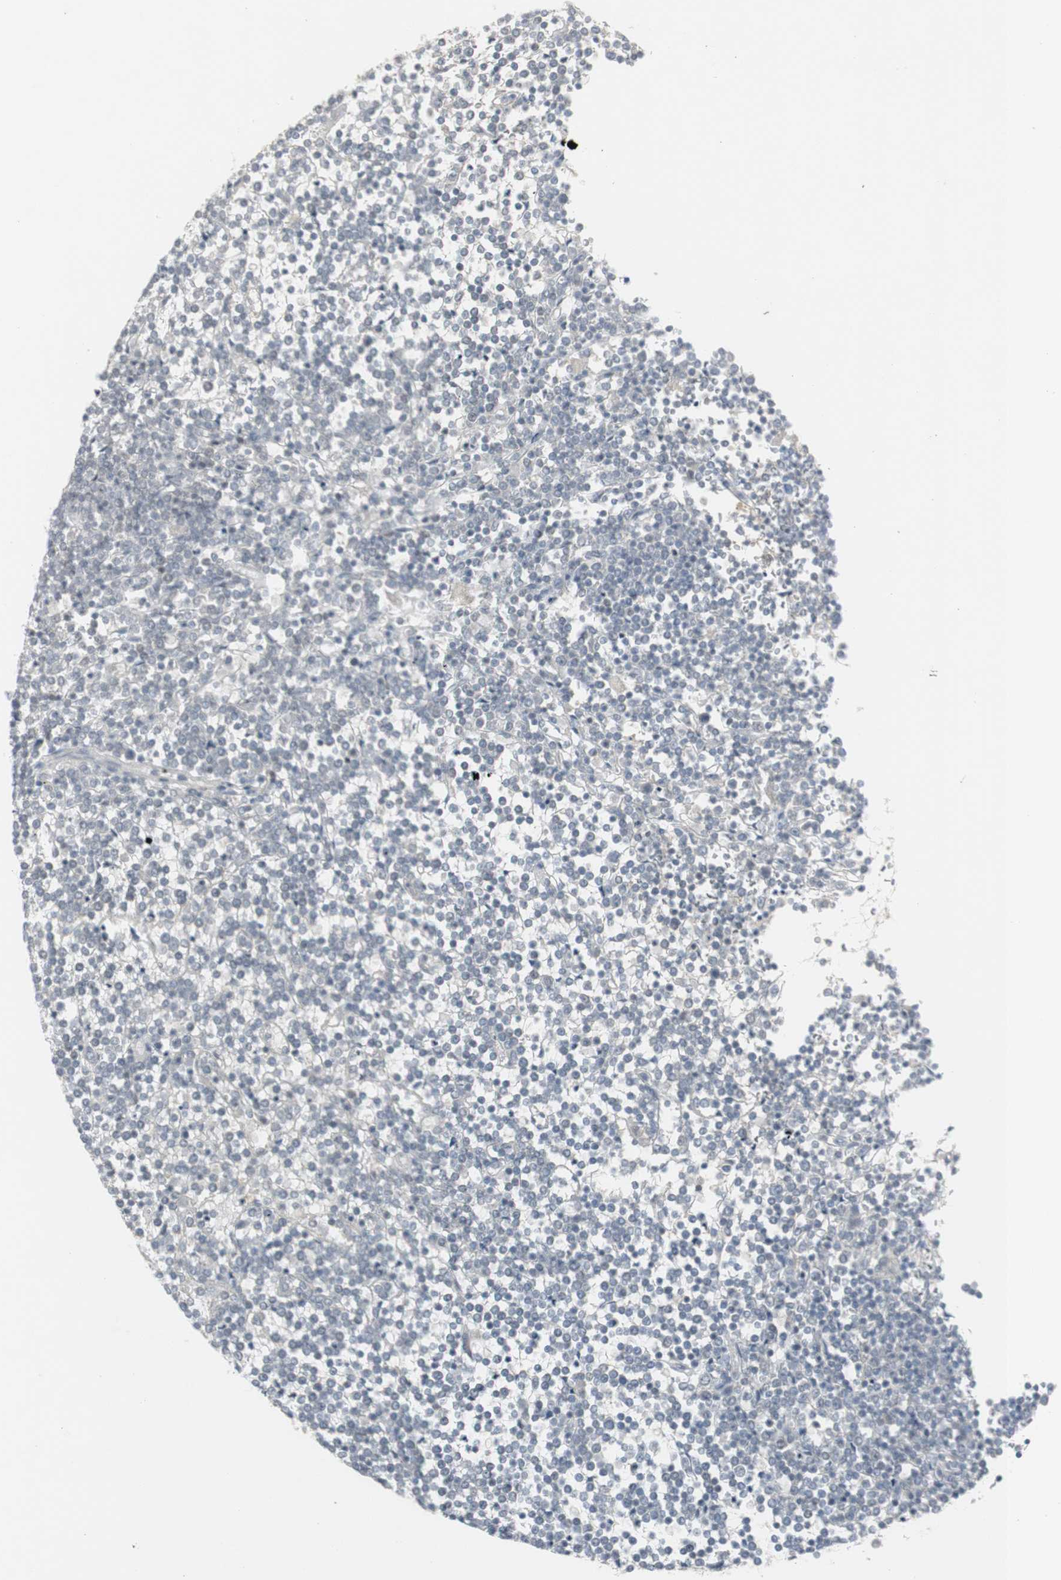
{"staining": {"intensity": "negative", "quantity": "none", "location": "none"}, "tissue": "lymphoma", "cell_type": "Tumor cells", "image_type": "cancer", "snomed": [{"axis": "morphology", "description": "Malignant lymphoma, non-Hodgkin's type, Low grade"}, {"axis": "topography", "description": "Spleen"}], "caption": "This is a image of immunohistochemistry staining of malignant lymphoma, non-Hodgkin's type (low-grade), which shows no staining in tumor cells.", "gene": "C1orf116", "patient": {"sex": "female", "age": 19}}